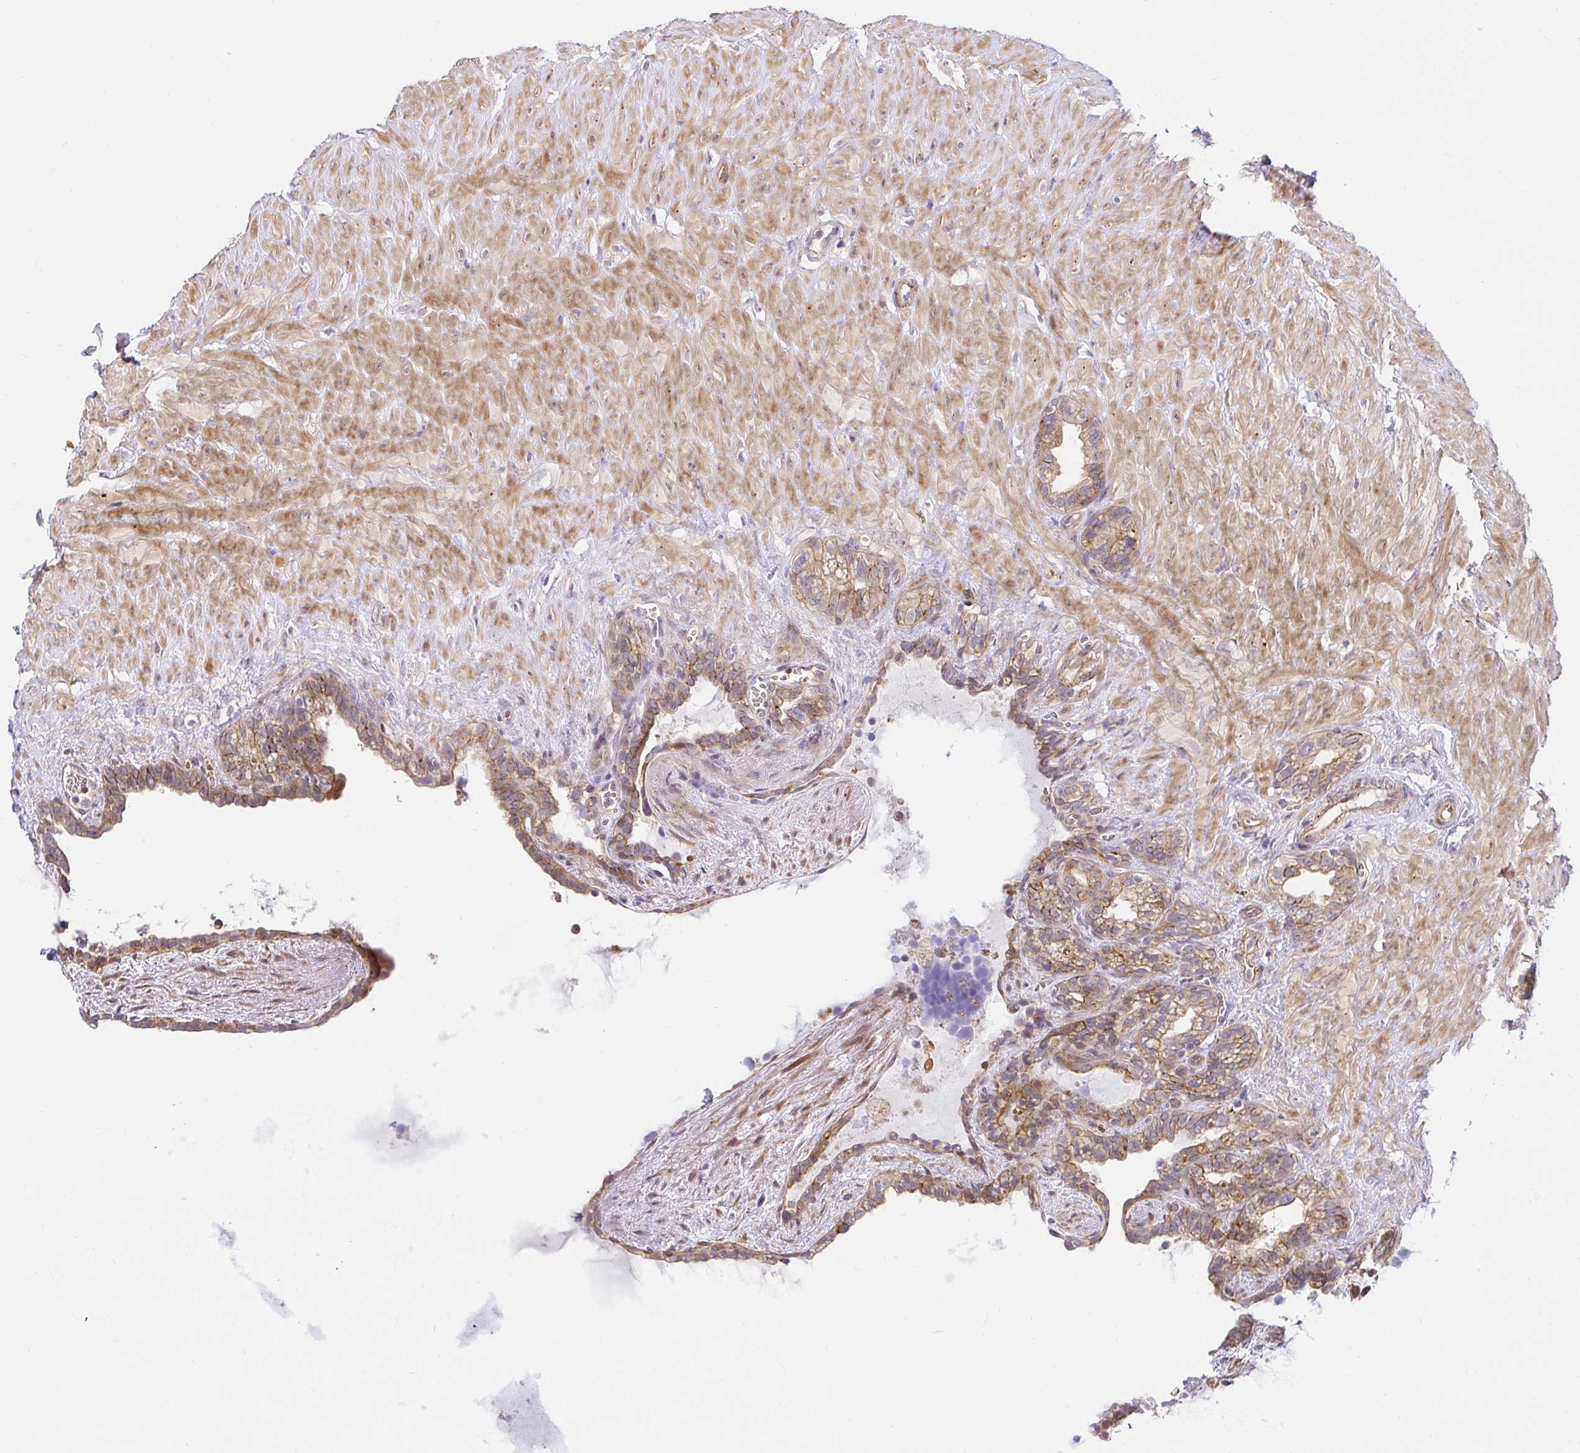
{"staining": {"intensity": "weak", "quantity": "25%-75%", "location": "cytoplasmic/membranous"}, "tissue": "seminal vesicle", "cell_type": "Glandular cells", "image_type": "normal", "snomed": [{"axis": "morphology", "description": "Normal tissue, NOS"}, {"axis": "topography", "description": "Seminal veicle"}], "caption": "Brown immunohistochemical staining in unremarkable seminal vesicle demonstrates weak cytoplasmic/membranous expression in approximately 25%-75% of glandular cells.", "gene": "TRIM55", "patient": {"sex": "male", "age": 76}}